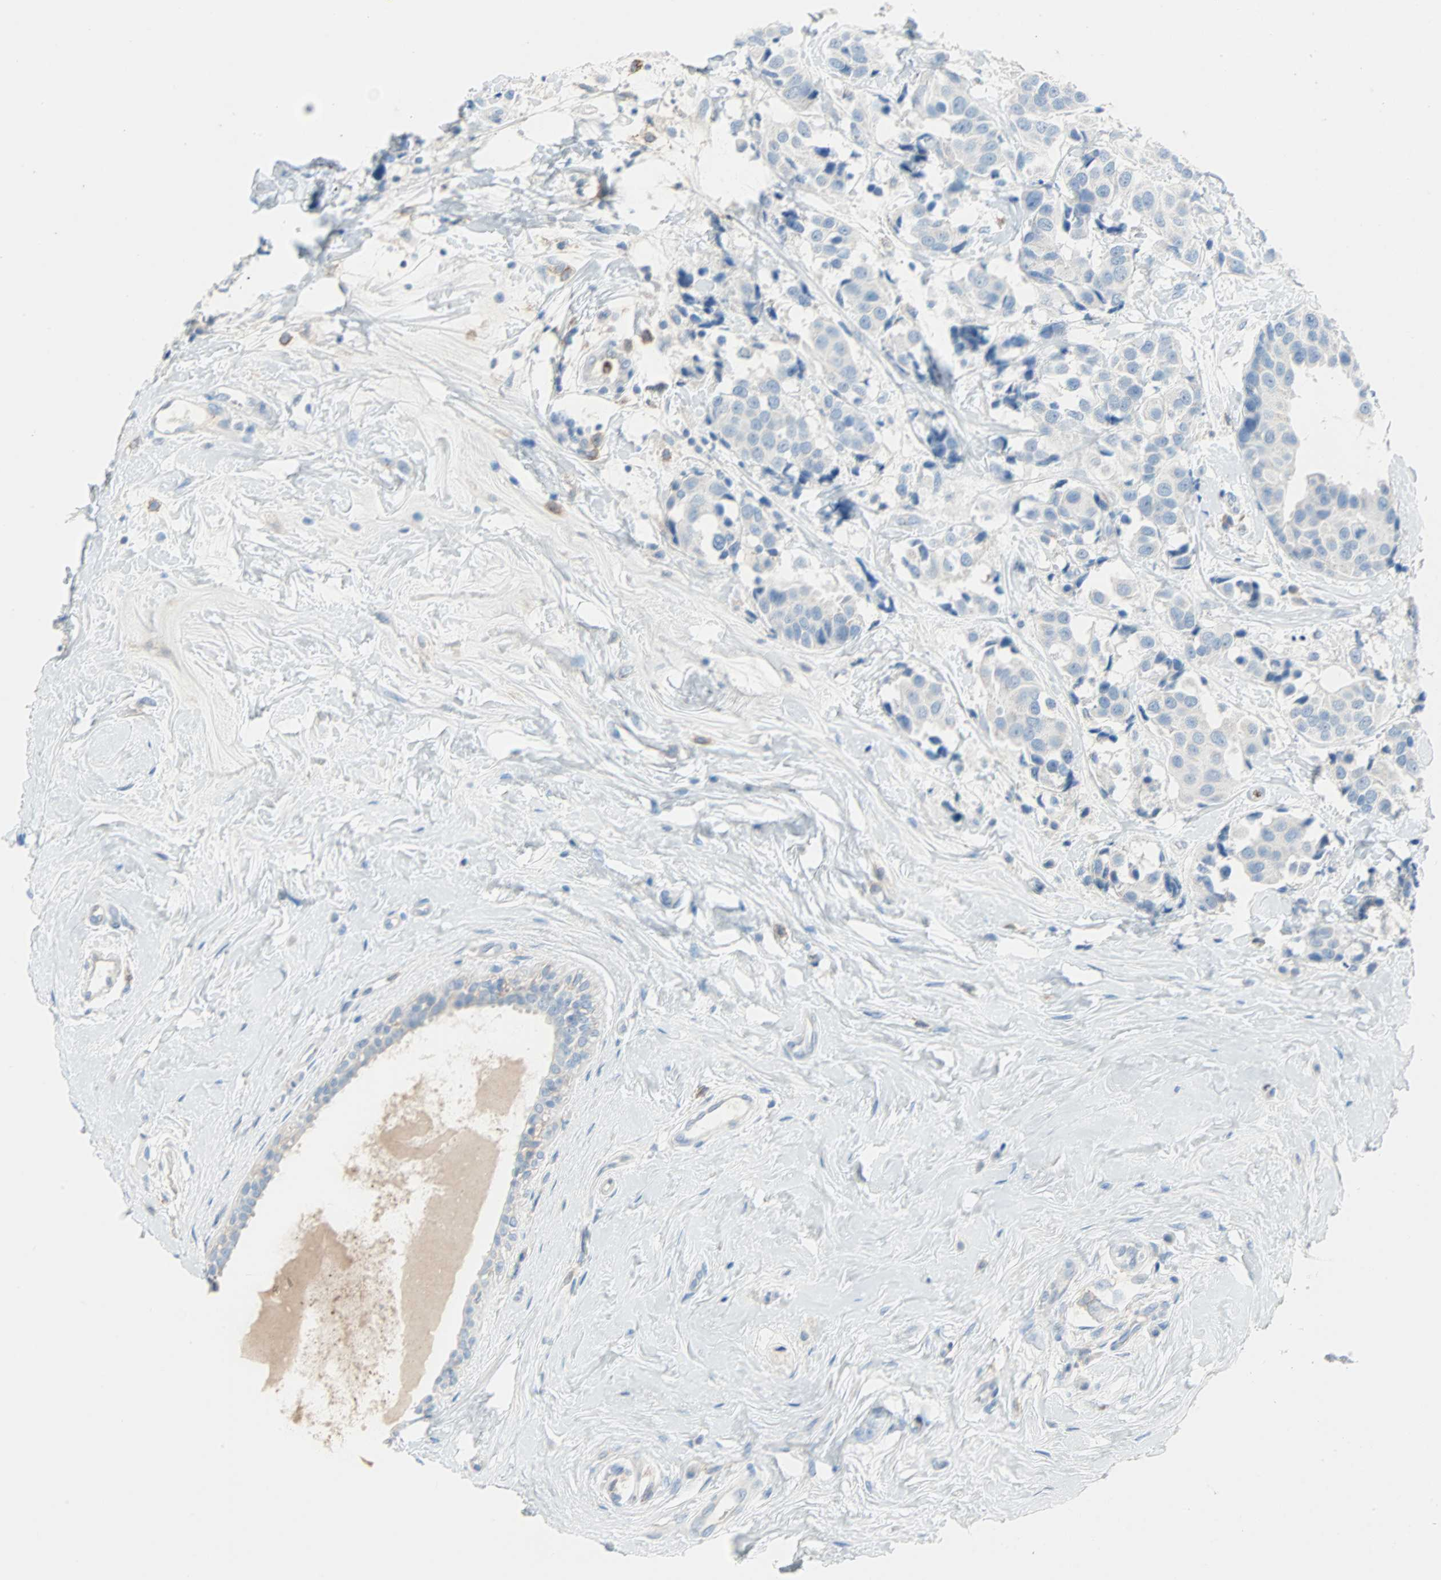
{"staining": {"intensity": "negative", "quantity": "none", "location": "none"}, "tissue": "breast cancer", "cell_type": "Tumor cells", "image_type": "cancer", "snomed": [{"axis": "morphology", "description": "Normal tissue, NOS"}, {"axis": "morphology", "description": "Duct carcinoma"}, {"axis": "topography", "description": "Breast"}], "caption": "This is a image of IHC staining of invasive ductal carcinoma (breast), which shows no staining in tumor cells. (DAB immunohistochemistry visualized using brightfield microscopy, high magnification).", "gene": "CLEC4A", "patient": {"sex": "female", "age": 39}}